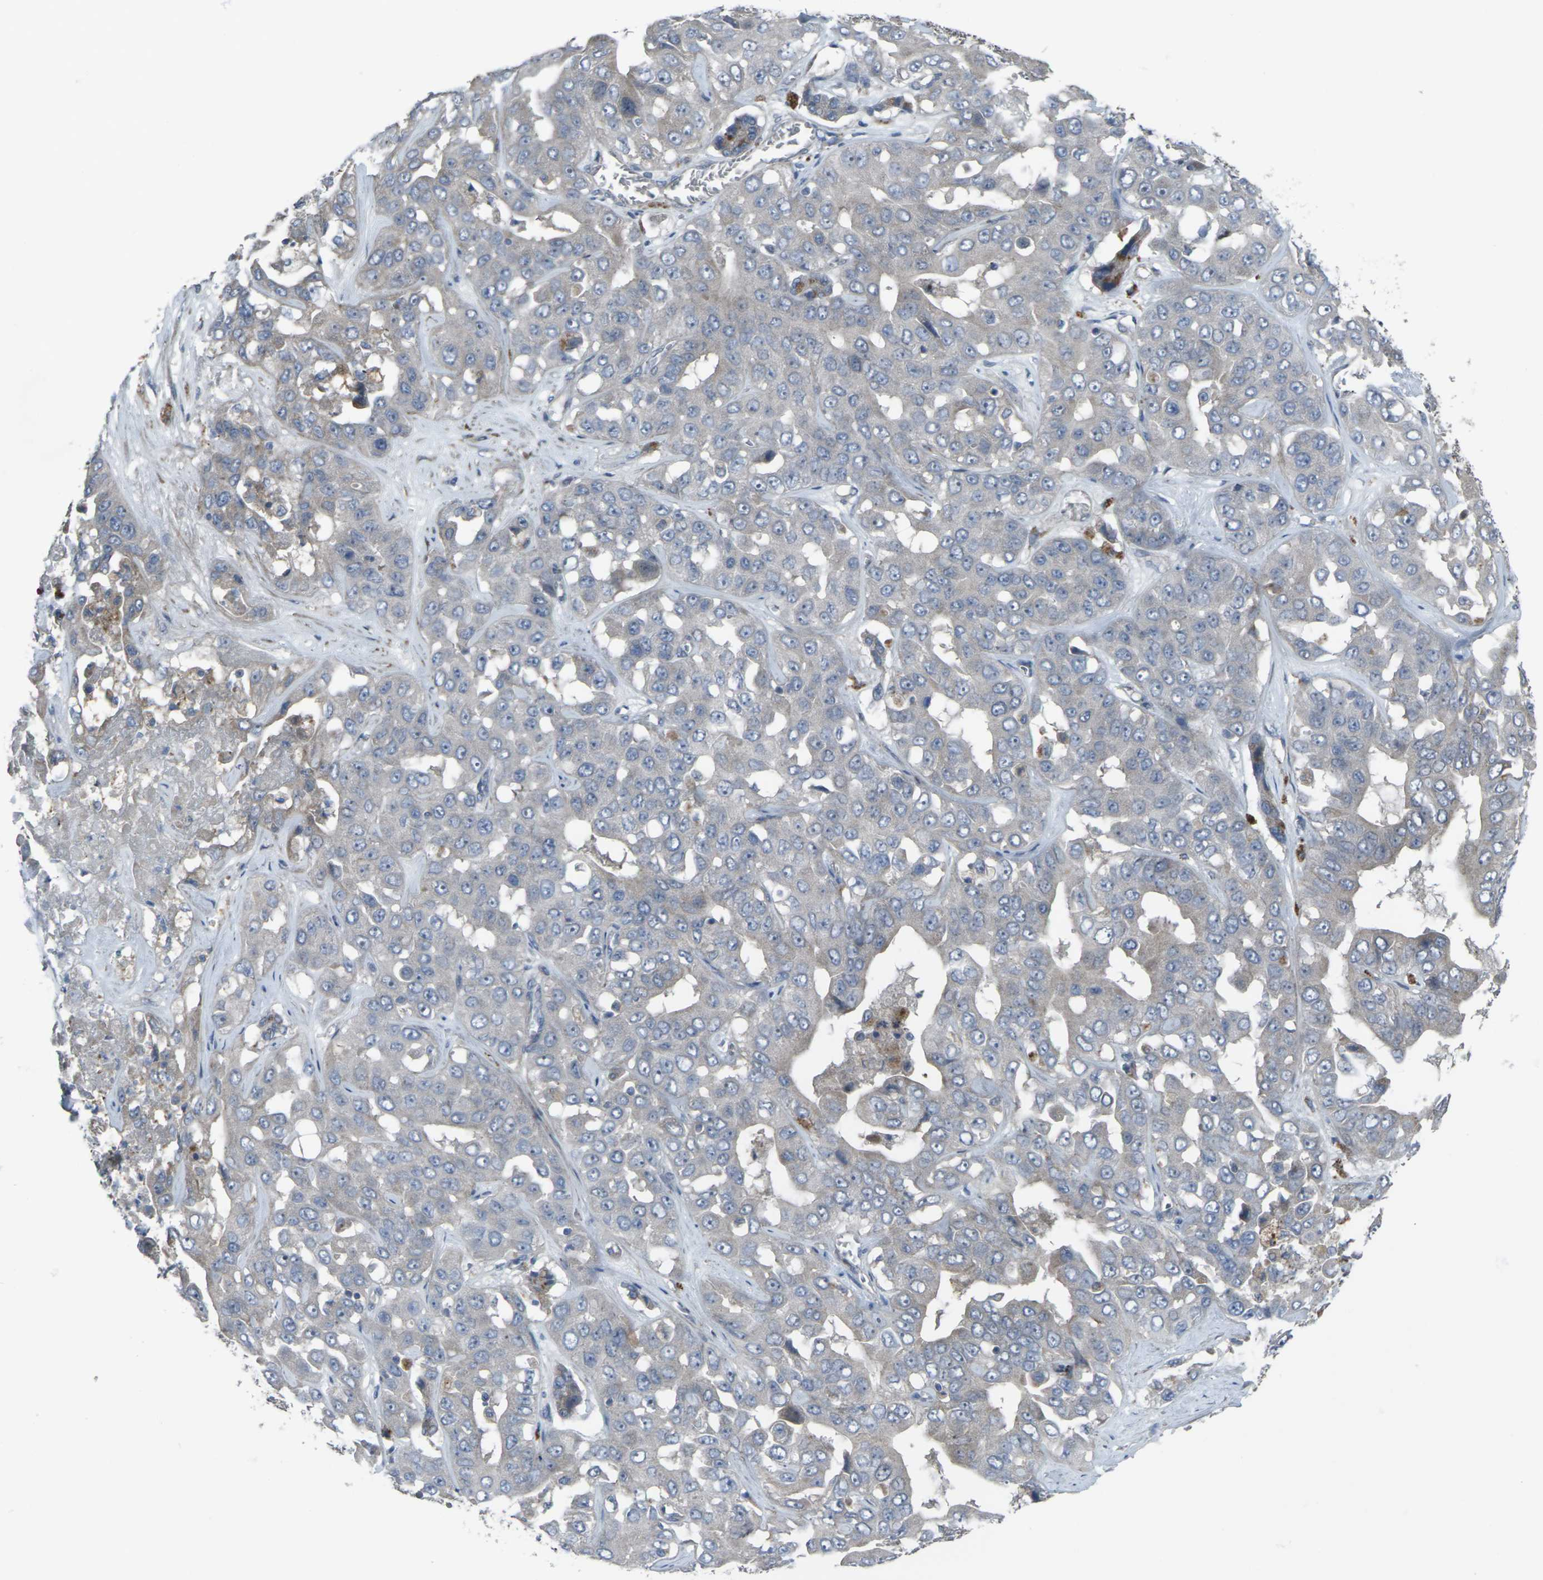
{"staining": {"intensity": "negative", "quantity": "none", "location": "none"}, "tissue": "liver cancer", "cell_type": "Tumor cells", "image_type": "cancer", "snomed": [{"axis": "morphology", "description": "Cholangiocarcinoma"}, {"axis": "topography", "description": "Liver"}], "caption": "Tumor cells show no significant expression in liver cancer (cholangiocarcinoma).", "gene": "CCR10", "patient": {"sex": "female", "age": 52}}